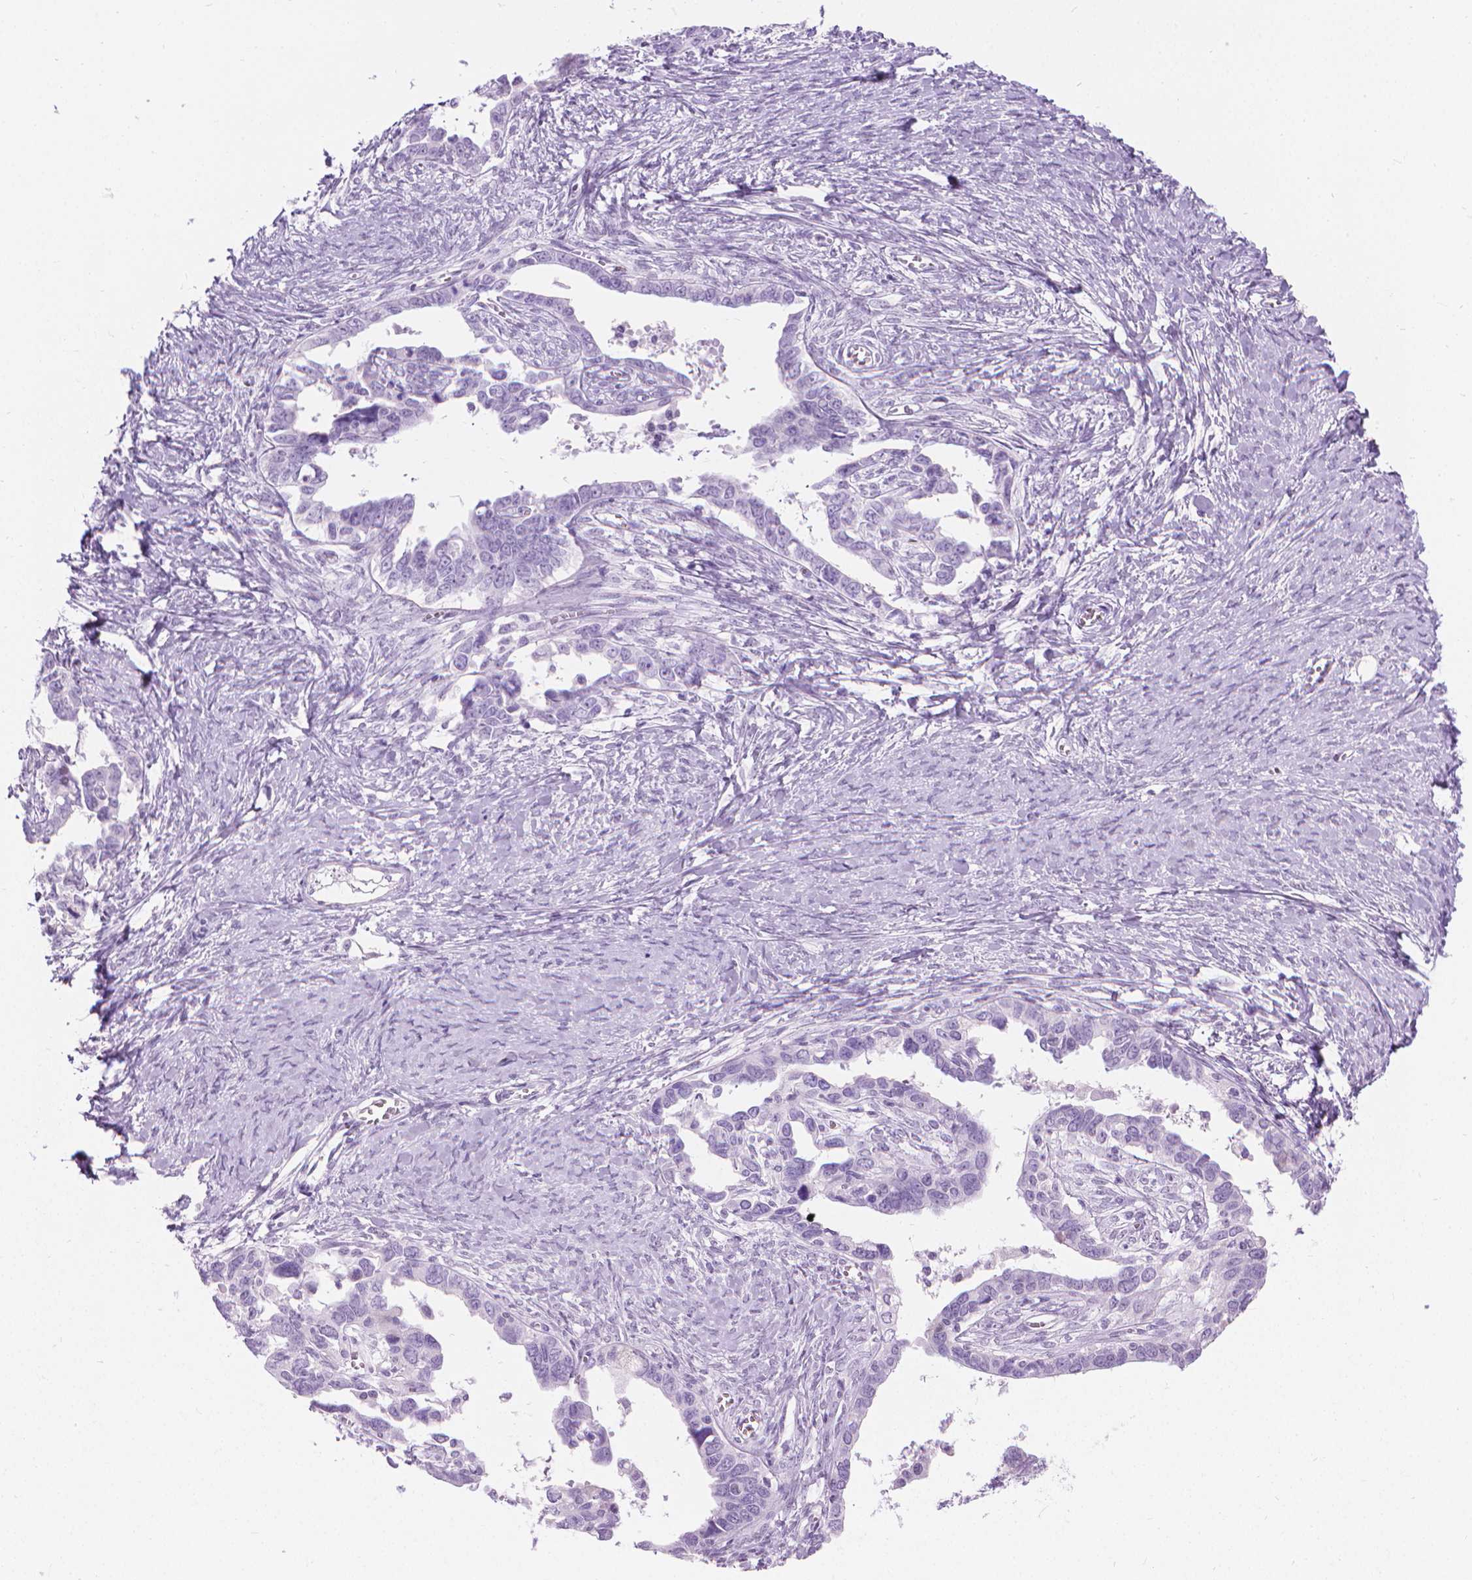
{"staining": {"intensity": "negative", "quantity": "none", "location": "none"}, "tissue": "ovarian cancer", "cell_type": "Tumor cells", "image_type": "cancer", "snomed": [{"axis": "morphology", "description": "Cystadenocarcinoma, serous, NOS"}, {"axis": "topography", "description": "Ovary"}], "caption": "A micrograph of ovarian cancer stained for a protein displays no brown staining in tumor cells.", "gene": "CFAP52", "patient": {"sex": "female", "age": 69}}